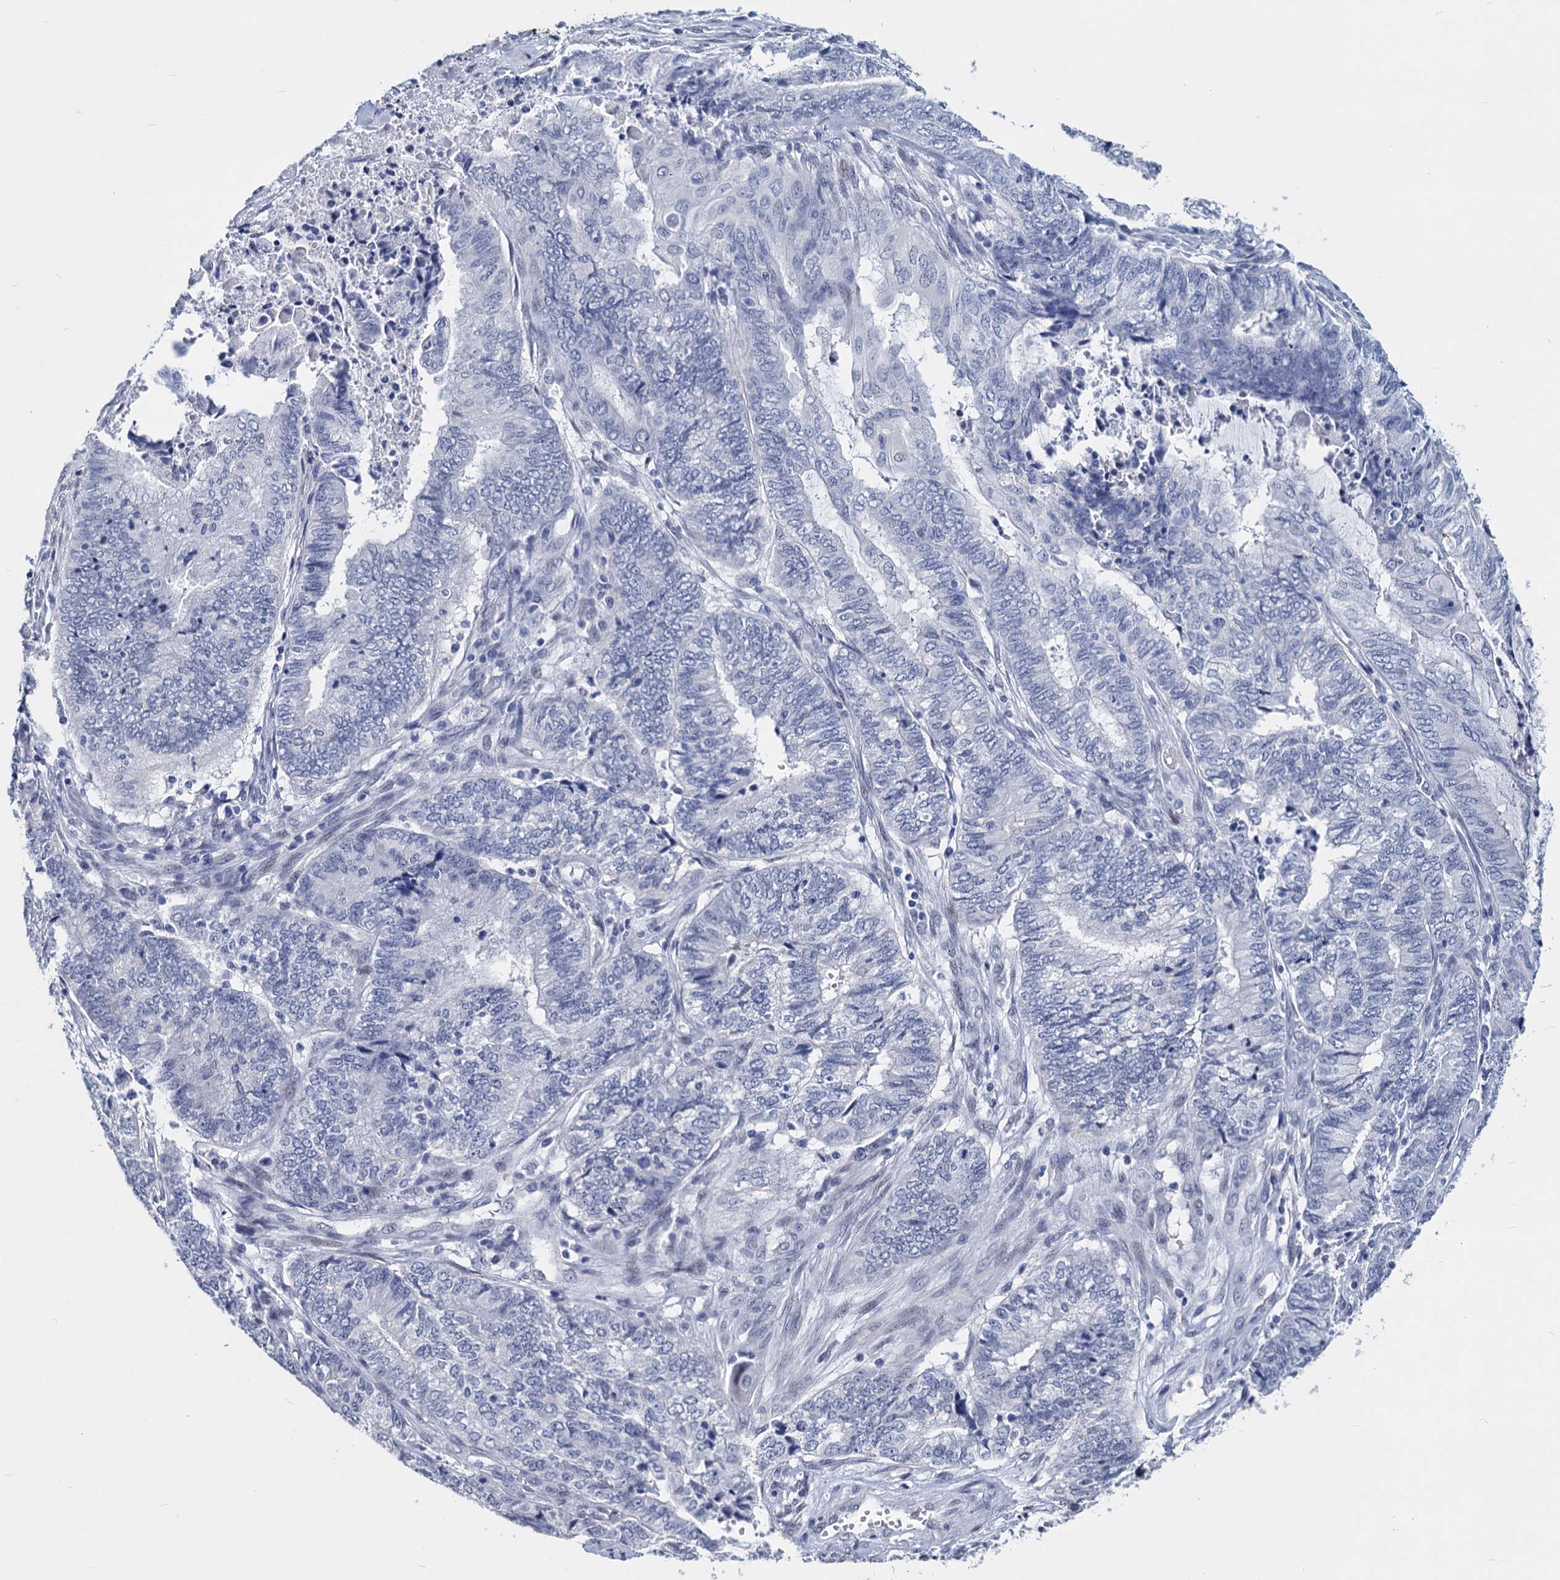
{"staining": {"intensity": "negative", "quantity": "none", "location": "none"}, "tissue": "endometrial cancer", "cell_type": "Tumor cells", "image_type": "cancer", "snomed": [{"axis": "morphology", "description": "Adenocarcinoma, NOS"}, {"axis": "topography", "description": "Uterus"}, {"axis": "topography", "description": "Endometrium"}], "caption": "Endometrial cancer stained for a protein using IHC exhibits no expression tumor cells.", "gene": "MAGEA4", "patient": {"sex": "female", "age": 70}}